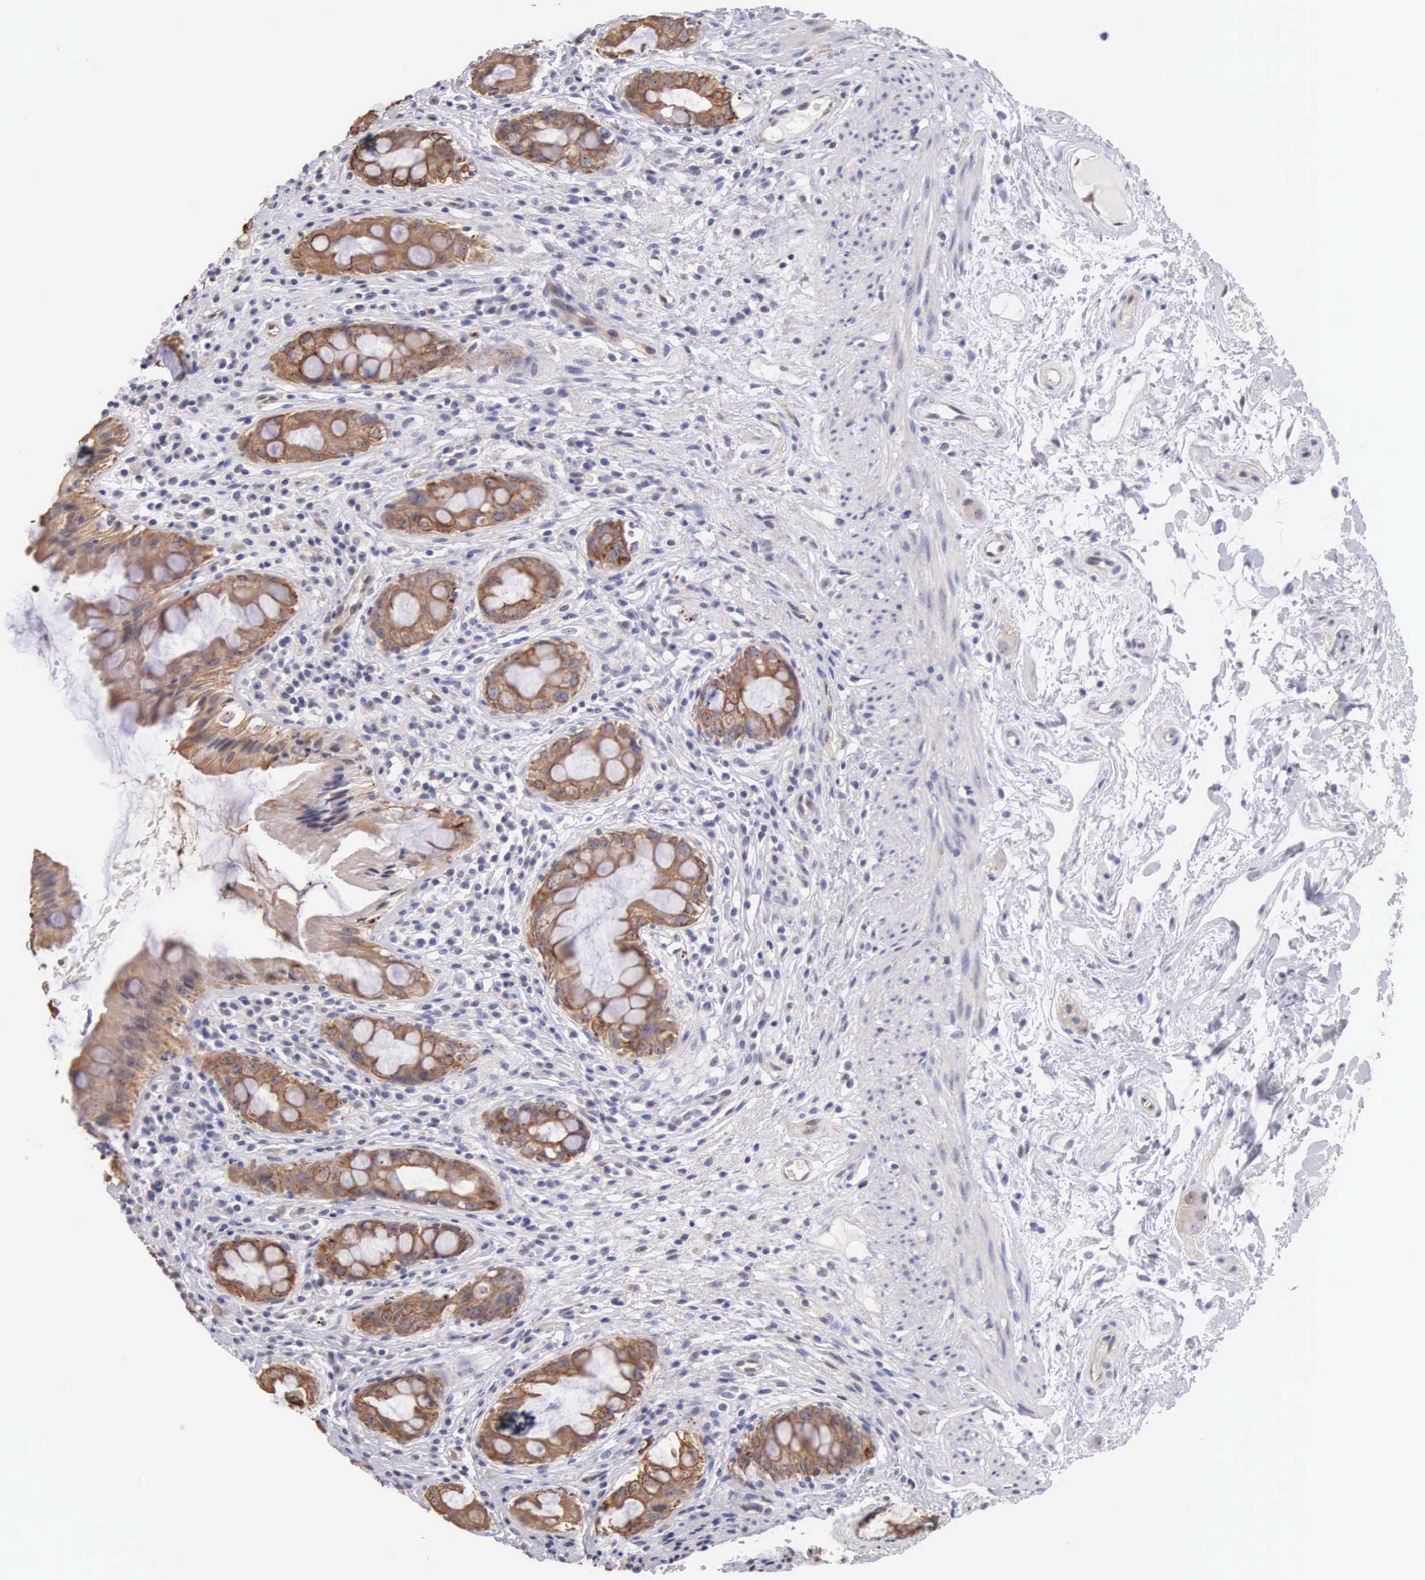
{"staining": {"intensity": "moderate", "quantity": ">75%", "location": "cytoplasmic/membranous"}, "tissue": "rectum", "cell_type": "Glandular cells", "image_type": "normal", "snomed": [{"axis": "morphology", "description": "Normal tissue, NOS"}, {"axis": "topography", "description": "Rectum"}], "caption": "Moderate cytoplasmic/membranous protein staining is present in approximately >75% of glandular cells in rectum.", "gene": "PIR", "patient": {"sex": "female", "age": 60}}